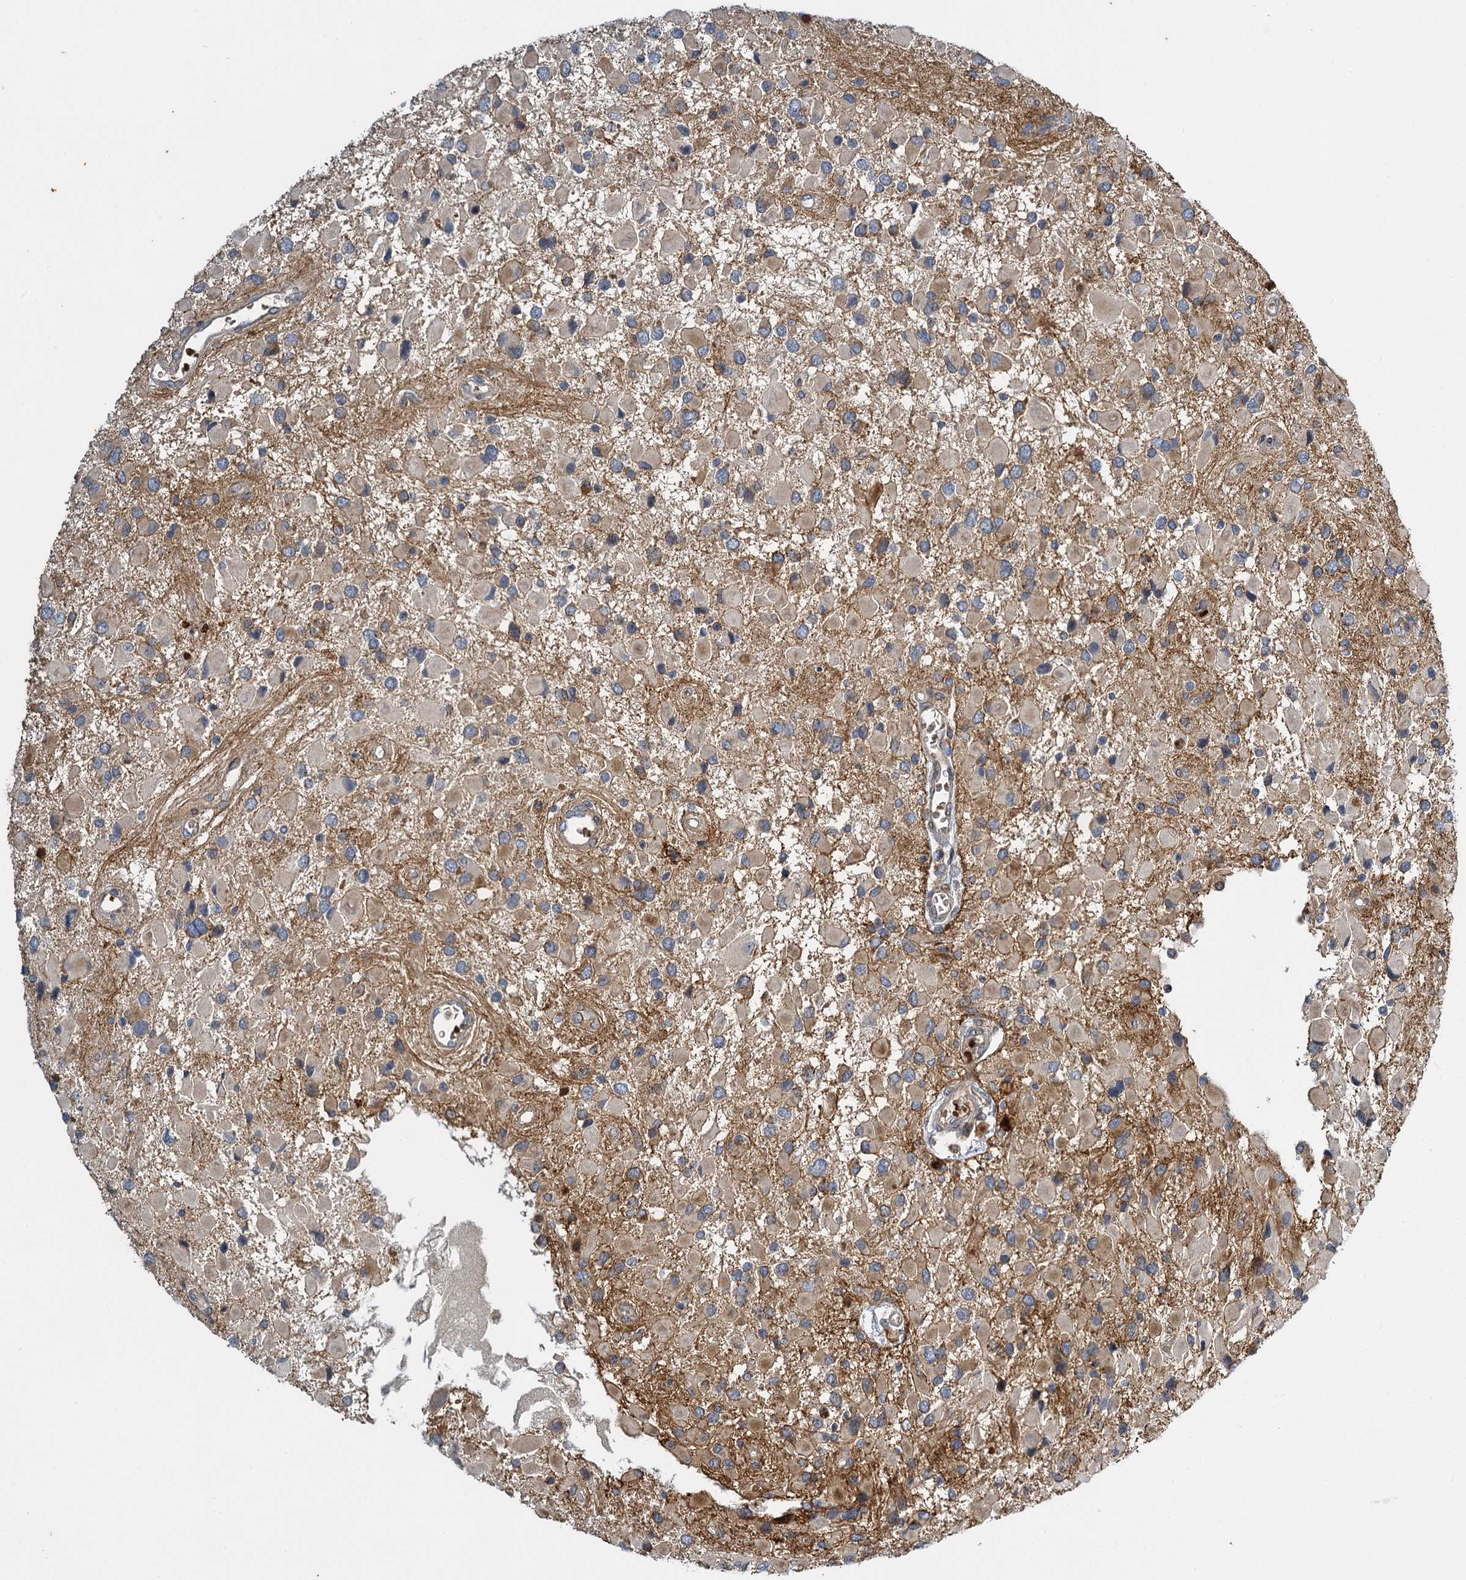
{"staining": {"intensity": "weak", "quantity": "25%-75%", "location": "cytoplasmic/membranous"}, "tissue": "glioma", "cell_type": "Tumor cells", "image_type": "cancer", "snomed": [{"axis": "morphology", "description": "Glioma, malignant, High grade"}, {"axis": "topography", "description": "Brain"}], "caption": "Immunohistochemical staining of glioma exhibits low levels of weak cytoplasmic/membranous protein expression in about 25%-75% of tumor cells.", "gene": "BCS1L", "patient": {"sex": "male", "age": 53}}